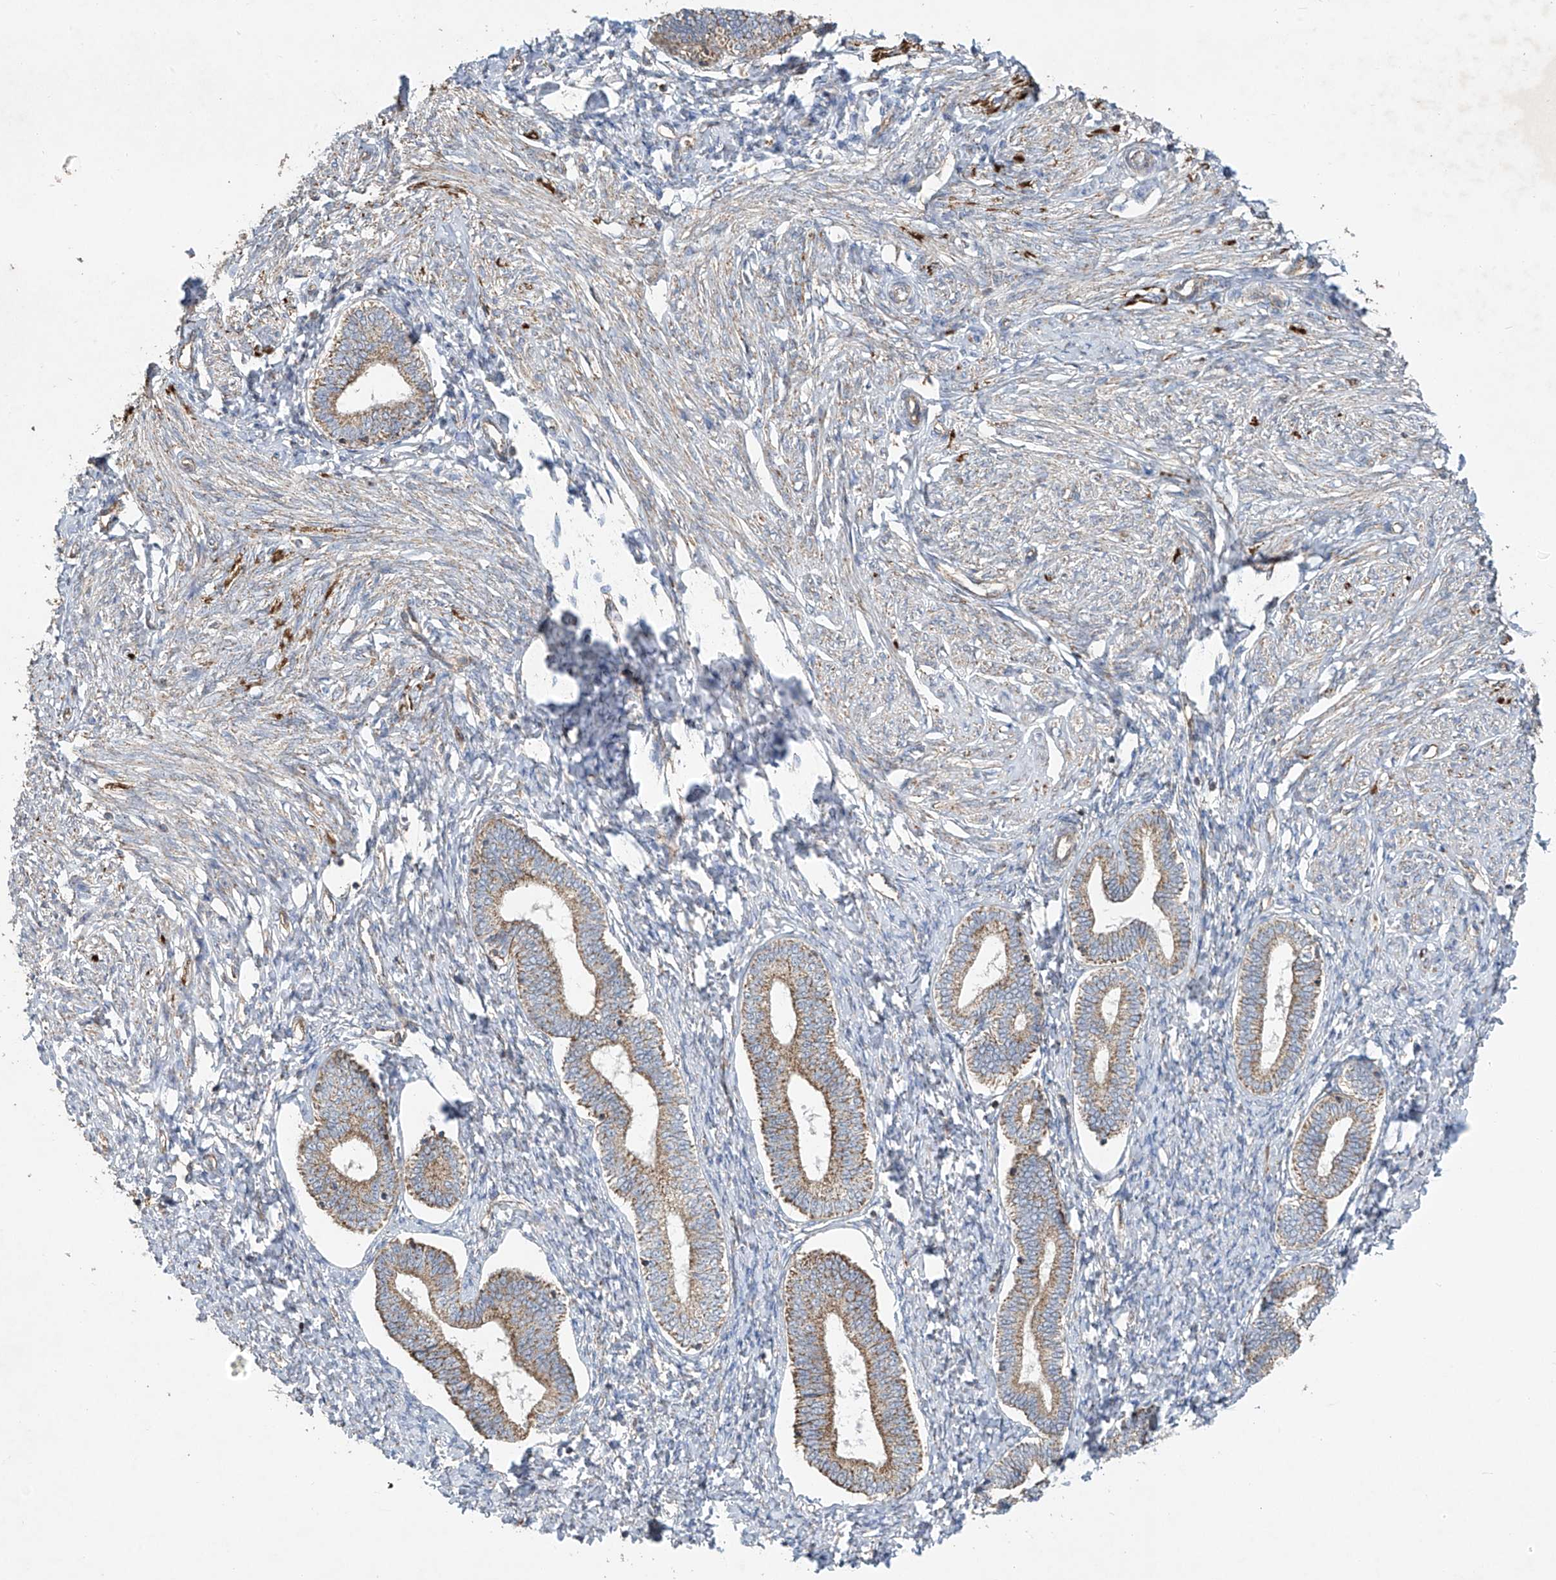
{"staining": {"intensity": "weak", "quantity": "<25%", "location": "cytoplasmic/membranous"}, "tissue": "endometrium", "cell_type": "Cells in endometrial stroma", "image_type": "normal", "snomed": [{"axis": "morphology", "description": "Normal tissue, NOS"}, {"axis": "topography", "description": "Endometrium"}], "caption": "High power microscopy image of an immunohistochemistry histopathology image of normal endometrium, revealing no significant positivity in cells in endometrial stroma.", "gene": "UQCC1", "patient": {"sex": "female", "age": 72}}